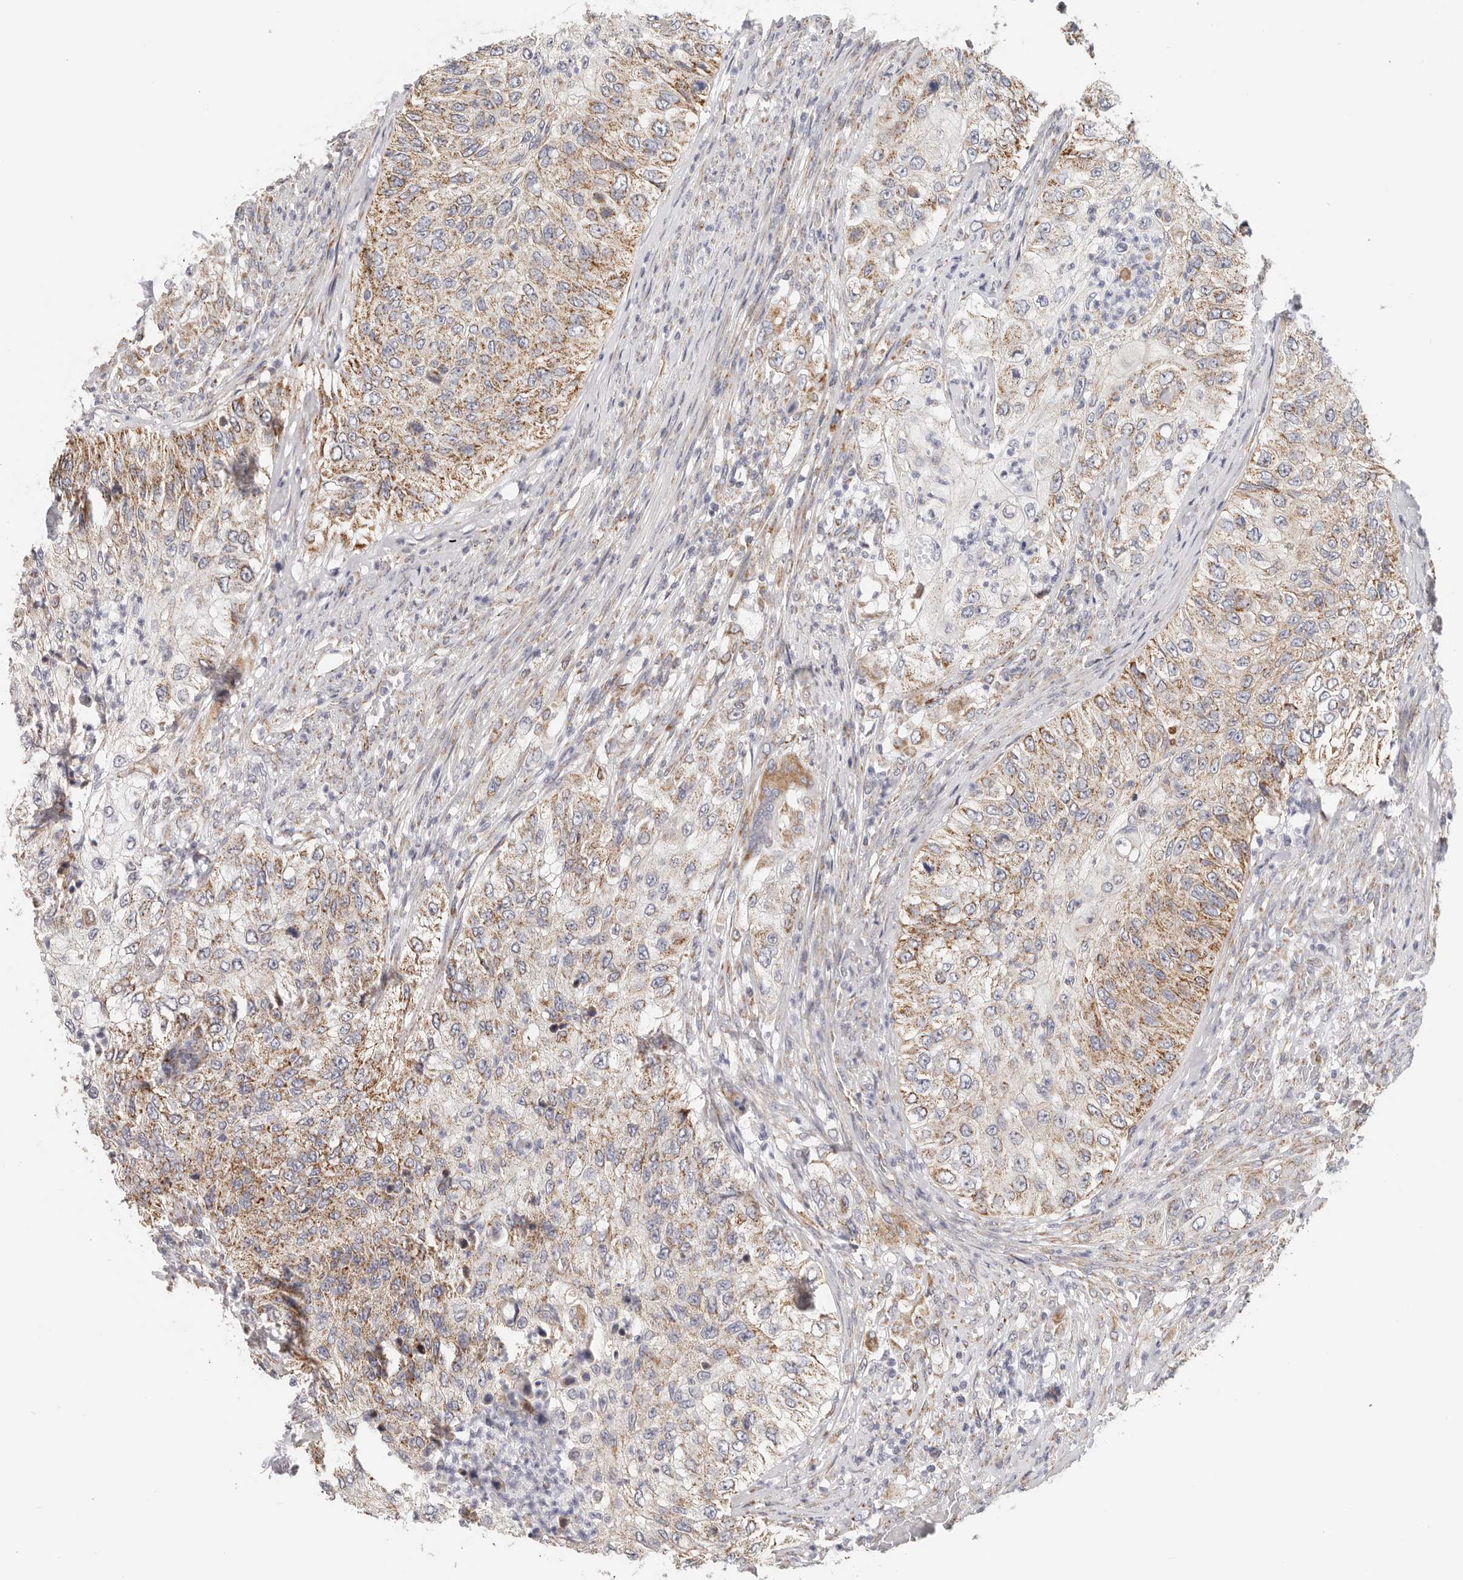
{"staining": {"intensity": "moderate", "quantity": "25%-75%", "location": "cytoplasmic/membranous"}, "tissue": "urothelial cancer", "cell_type": "Tumor cells", "image_type": "cancer", "snomed": [{"axis": "morphology", "description": "Urothelial carcinoma, High grade"}, {"axis": "topography", "description": "Urinary bladder"}], "caption": "Protein expression analysis of human urothelial cancer reveals moderate cytoplasmic/membranous staining in approximately 25%-75% of tumor cells.", "gene": "AFDN", "patient": {"sex": "female", "age": 60}}